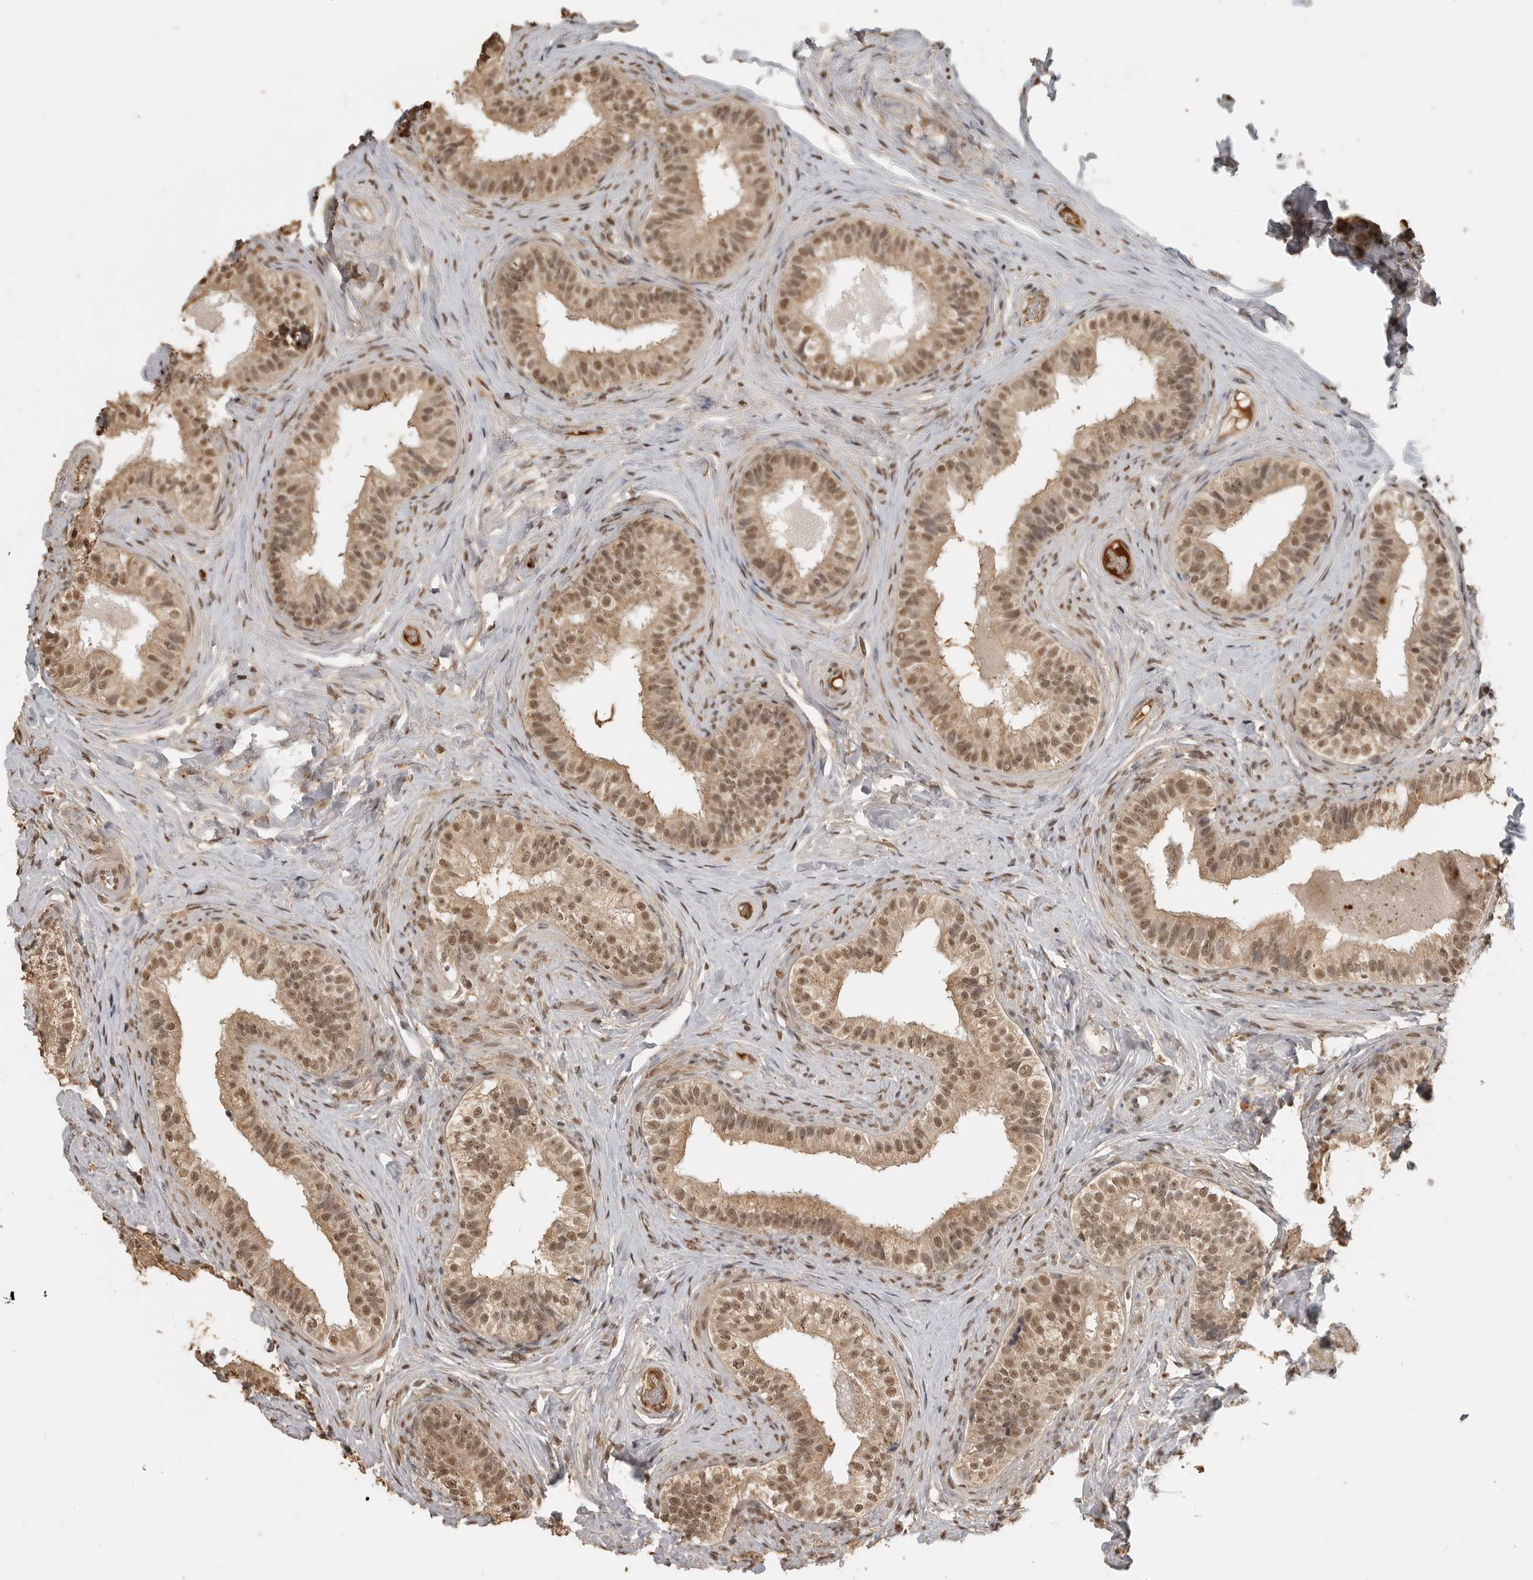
{"staining": {"intensity": "moderate", "quantity": ">75%", "location": "nuclear"}, "tissue": "epididymis", "cell_type": "Glandular cells", "image_type": "normal", "snomed": [{"axis": "morphology", "description": "Normal tissue, NOS"}, {"axis": "topography", "description": "Epididymis"}], "caption": "Moderate nuclear staining is appreciated in approximately >75% of glandular cells in unremarkable epididymis. The staining was performed using DAB (3,3'-diaminobenzidine), with brown indicating positive protein expression. Nuclei are stained blue with hematoxylin.", "gene": "CLOCK", "patient": {"sex": "male", "age": 49}}